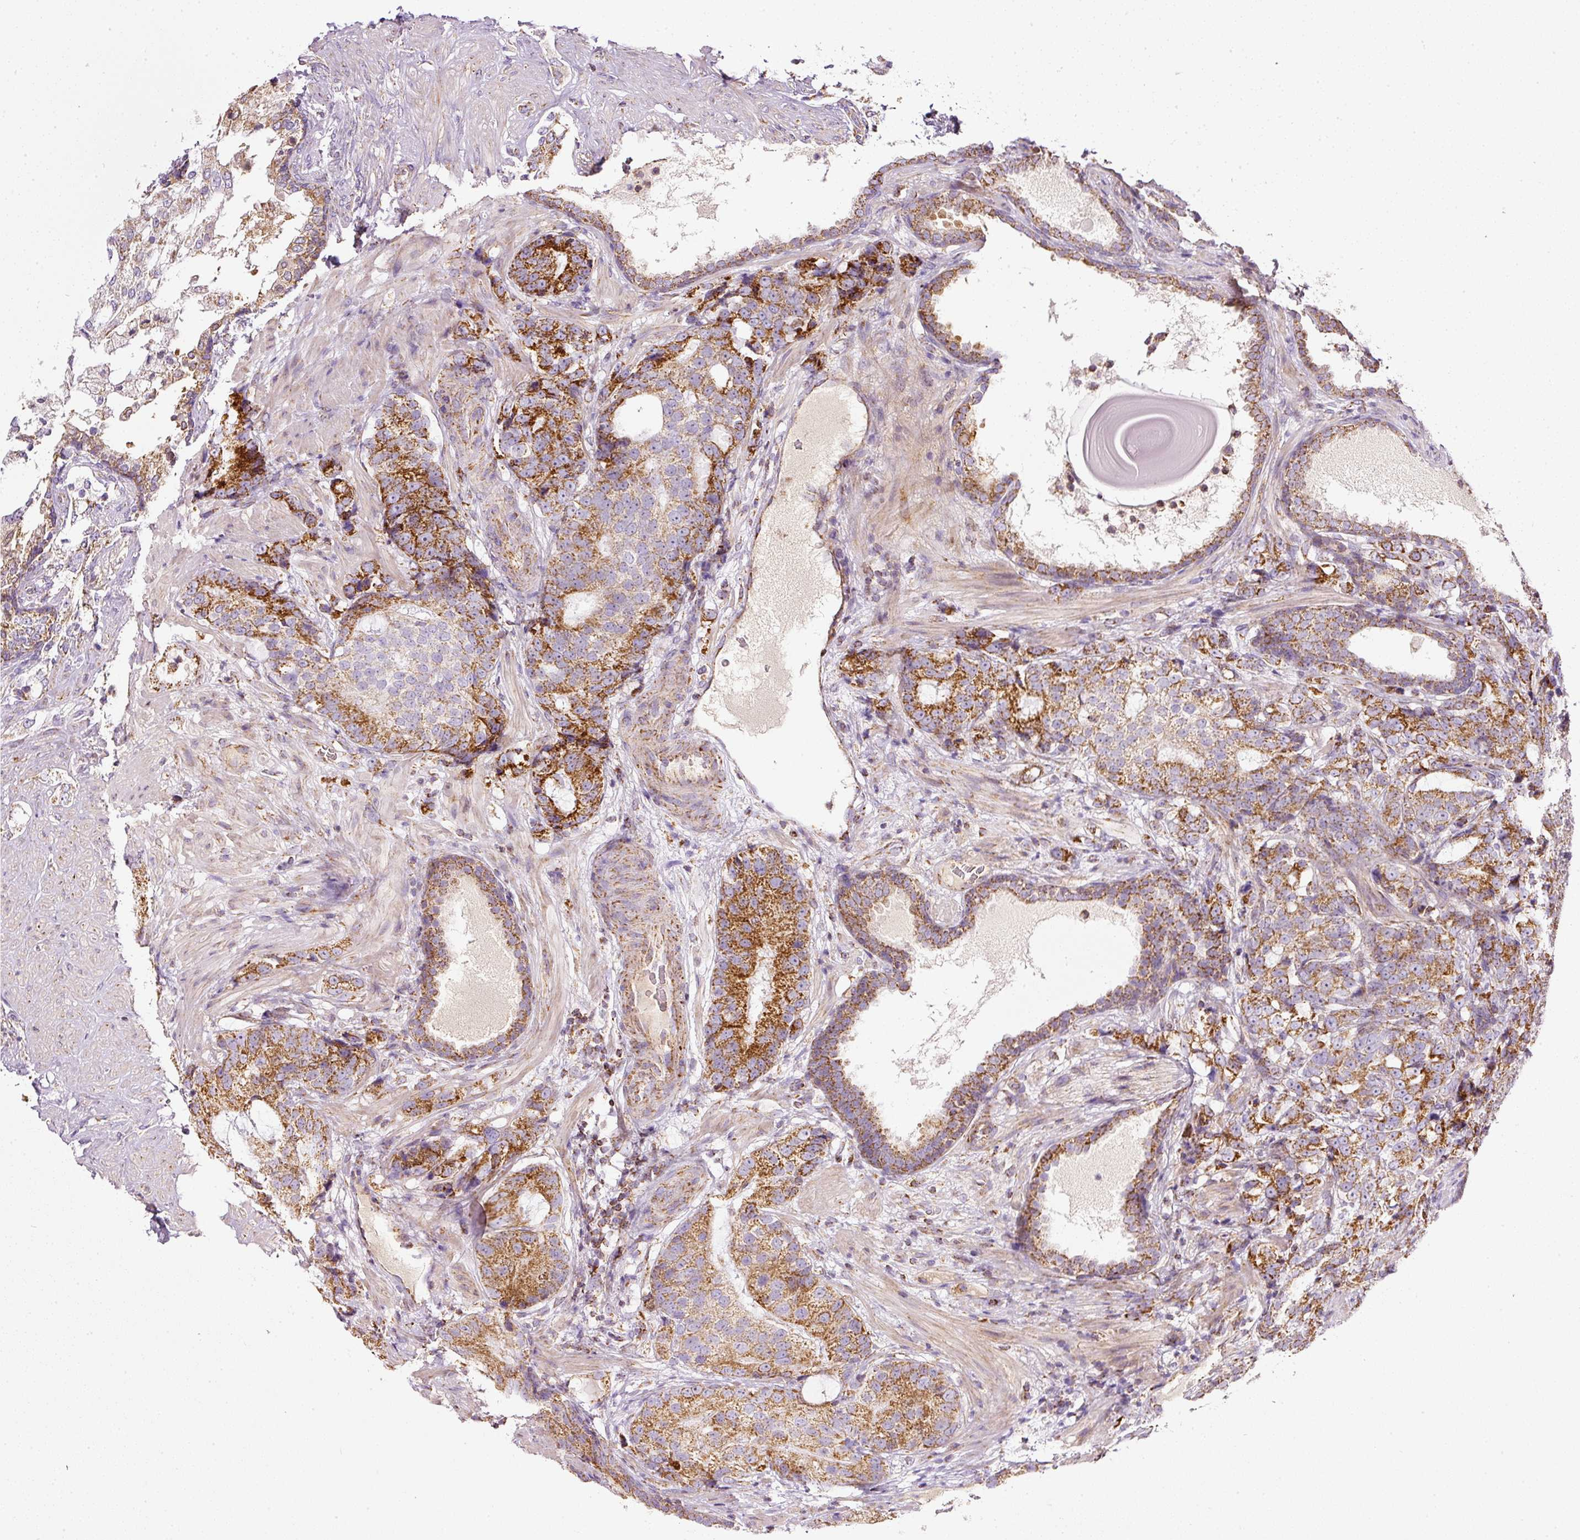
{"staining": {"intensity": "moderate", "quantity": ">75%", "location": "cytoplasmic/membranous"}, "tissue": "prostate cancer", "cell_type": "Tumor cells", "image_type": "cancer", "snomed": [{"axis": "morphology", "description": "Adenocarcinoma, High grade"}, {"axis": "topography", "description": "Prostate"}], "caption": "The micrograph exhibits immunohistochemical staining of prostate high-grade adenocarcinoma. There is moderate cytoplasmic/membranous positivity is seen in about >75% of tumor cells.", "gene": "SDHA", "patient": {"sex": "male", "age": 67}}